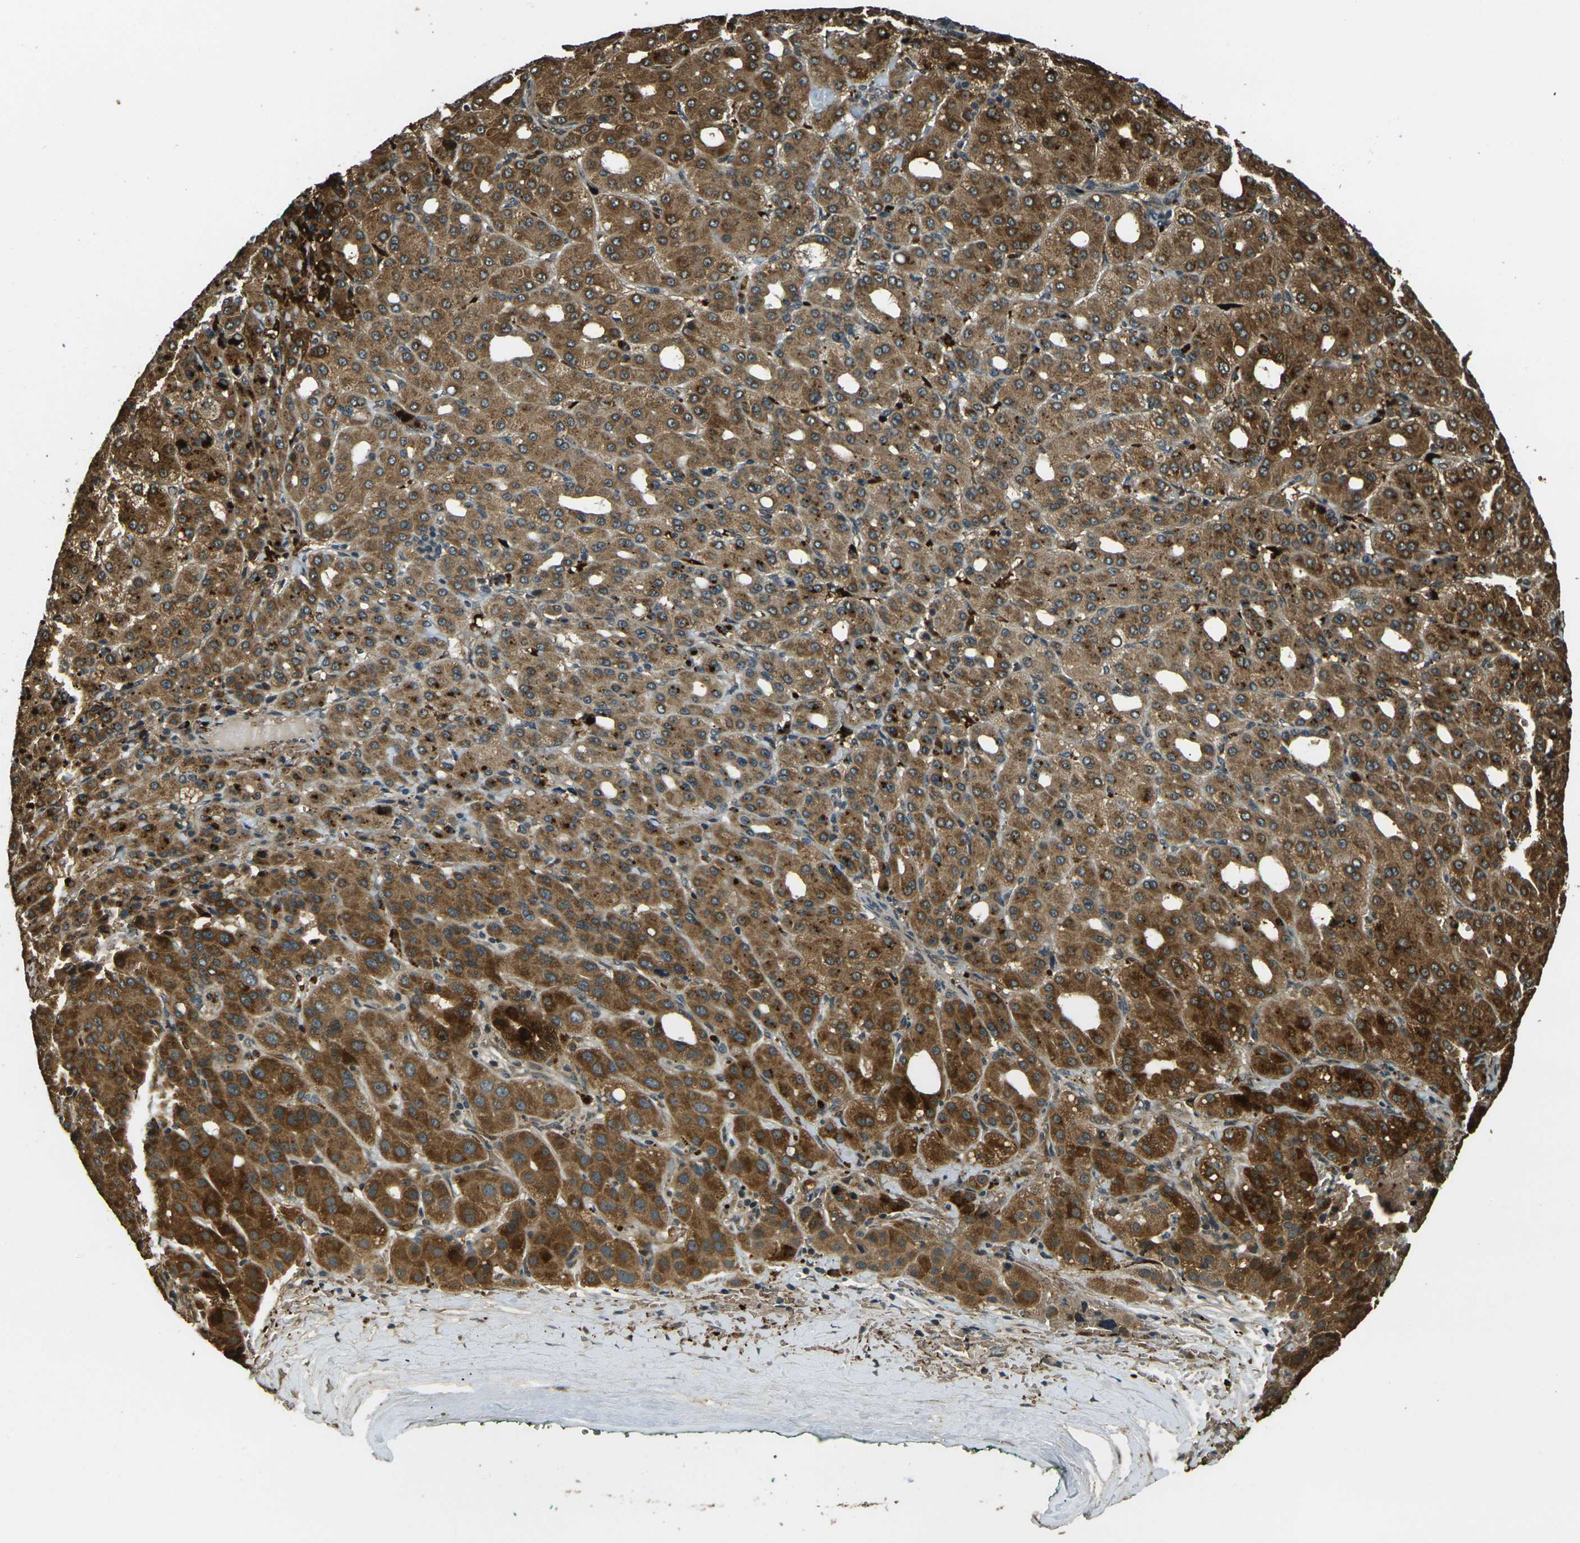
{"staining": {"intensity": "strong", "quantity": ">75%", "location": "cytoplasmic/membranous"}, "tissue": "liver cancer", "cell_type": "Tumor cells", "image_type": "cancer", "snomed": [{"axis": "morphology", "description": "Carcinoma, Hepatocellular, NOS"}, {"axis": "topography", "description": "Liver"}], "caption": "Human hepatocellular carcinoma (liver) stained for a protein (brown) exhibits strong cytoplasmic/membranous positive positivity in approximately >75% of tumor cells.", "gene": "TOR1A", "patient": {"sex": "male", "age": 65}}